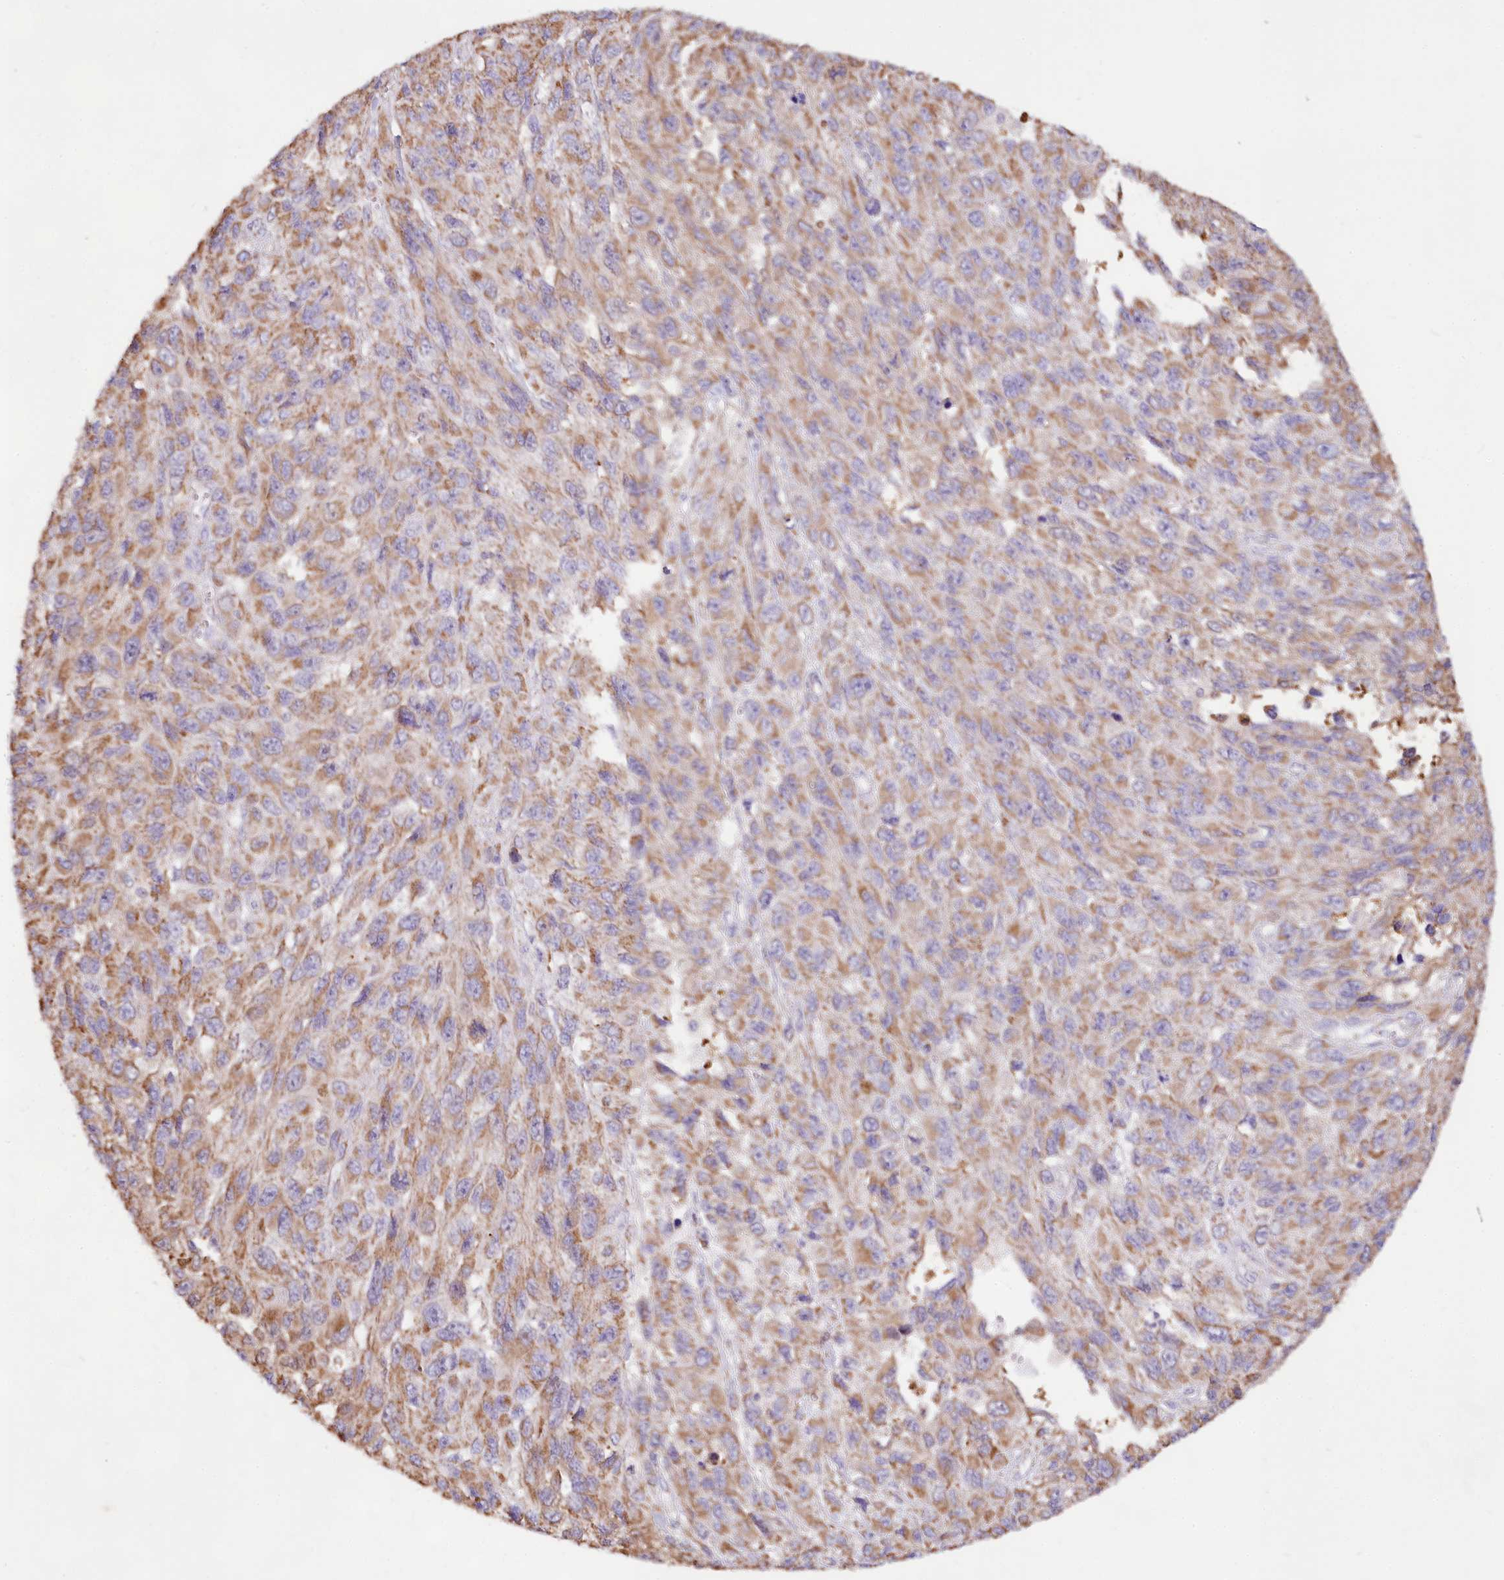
{"staining": {"intensity": "moderate", "quantity": ">75%", "location": "cytoplasmic/membranous"}, "tissue": "melanoma", "cell_type": "Tumor cells", "image_type": "cancer", "snomed": [{"axis": "morphology", "description": "Normal tissue, NOS"}, {"axis": "morphology", "description": "Malignant melanoma, NOS"}, {"axis": "topography", "description": "Skin"}], "caption": "Melanoma tissue exhibits moderate cytoplasmic/membranous staining in about >75% of tumor cells", "gene": "TASOR2", "patient": {"sex": "female", "age": 96}}